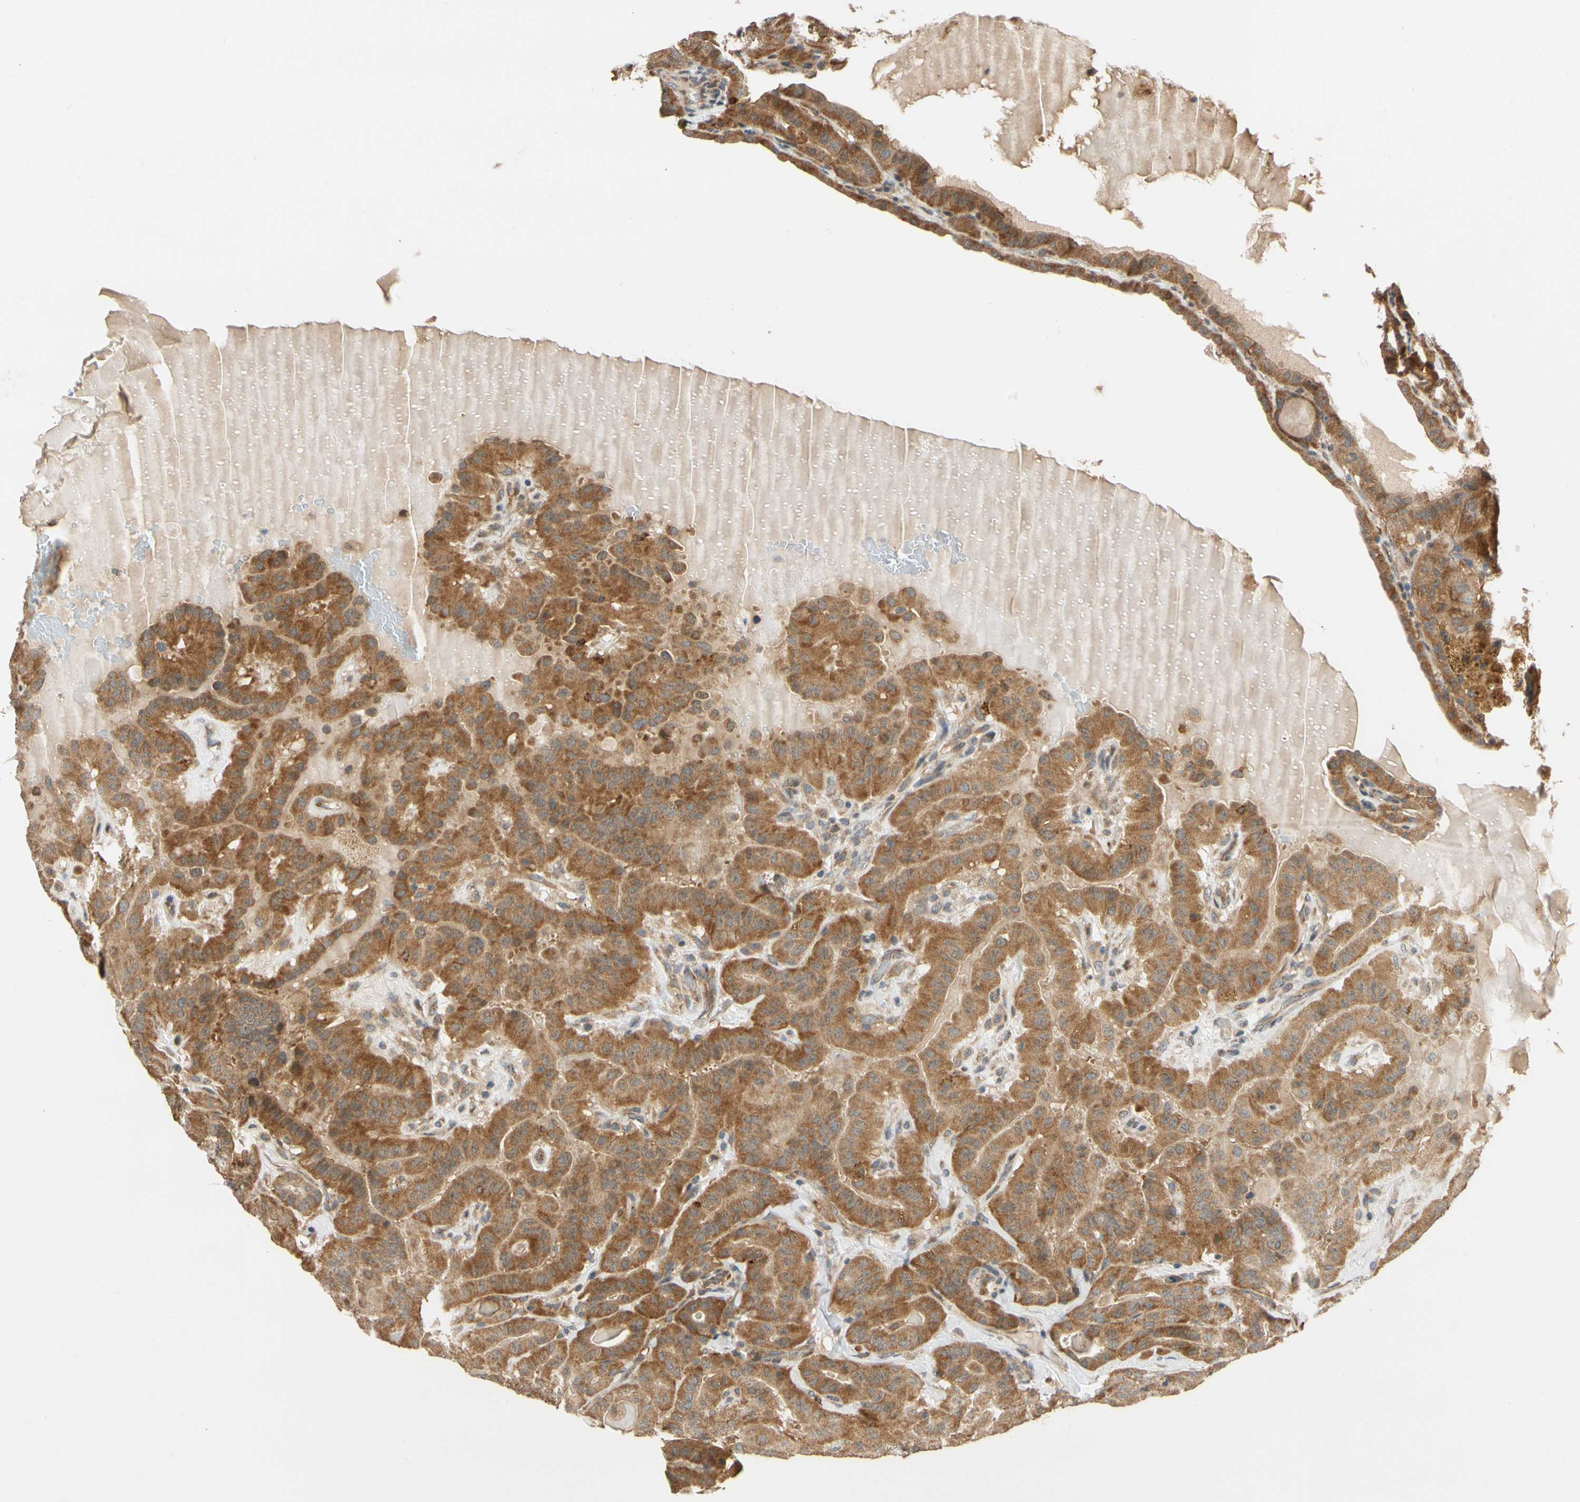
{"staining": {"intensity": "moderate", "quantity": ">75%", "location": "cytoplasmic/membranous"}, "tissue": "thyroid cancer", "cell_type": "Tumor cells", "image_type": "cancer", "snomed": [{"axis": "morphology", "description": "Papillary adenocarcinoma, NOS"}, {"axis": "topography", "description": "Thyroid gland"}], "caption": "IHC image of neoplastic tissue: human thyroid cancer stained using immunohistochemistry reveals medium levels of moderate protein expression localized specifically in the cytoplasmic/membranous of tumor cells, appearing as a cytoplasmic/membranous brown color.", "gene": "ANKHD1", "patient": {"sex": "male", "age": 77}}